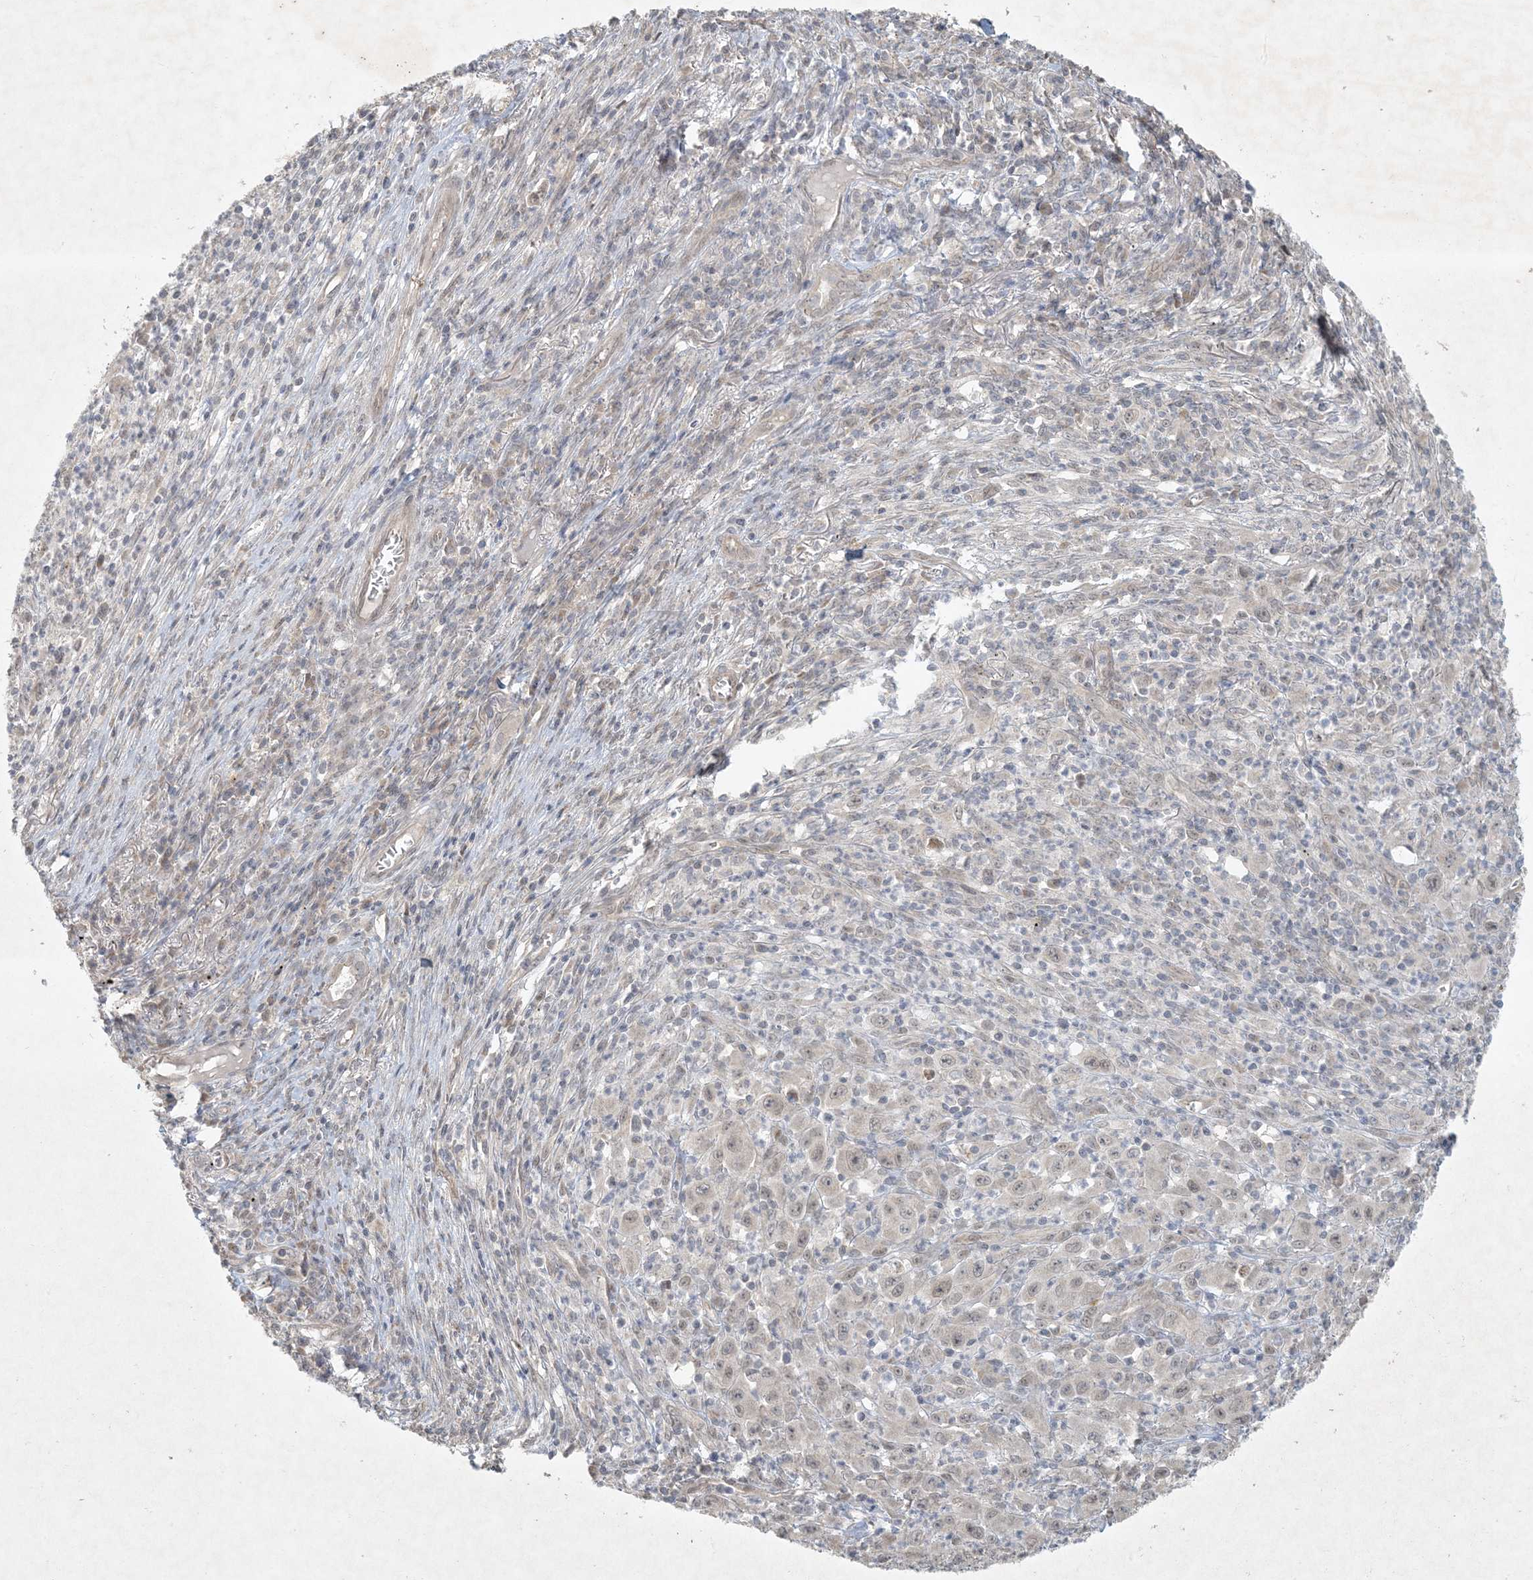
{"staining": {"intensity": "weak", "quantity": "<25%", "location": "nuclear"}, "tissue": "melanoma", "cell_type": "Tumor cells", "image_type": "cancer", "snomed": [{"axis": "morphology", "description": "Malignant melanoma, Metastatic site"}, {"axis": "topography", "description": "Skin"}], "caption": "The image reveals no significant positivity in tumor cells of malignant melanoma (metastatic site).", "gene": "BCORL1", "patient": {"sex": "female", "age": 56}}